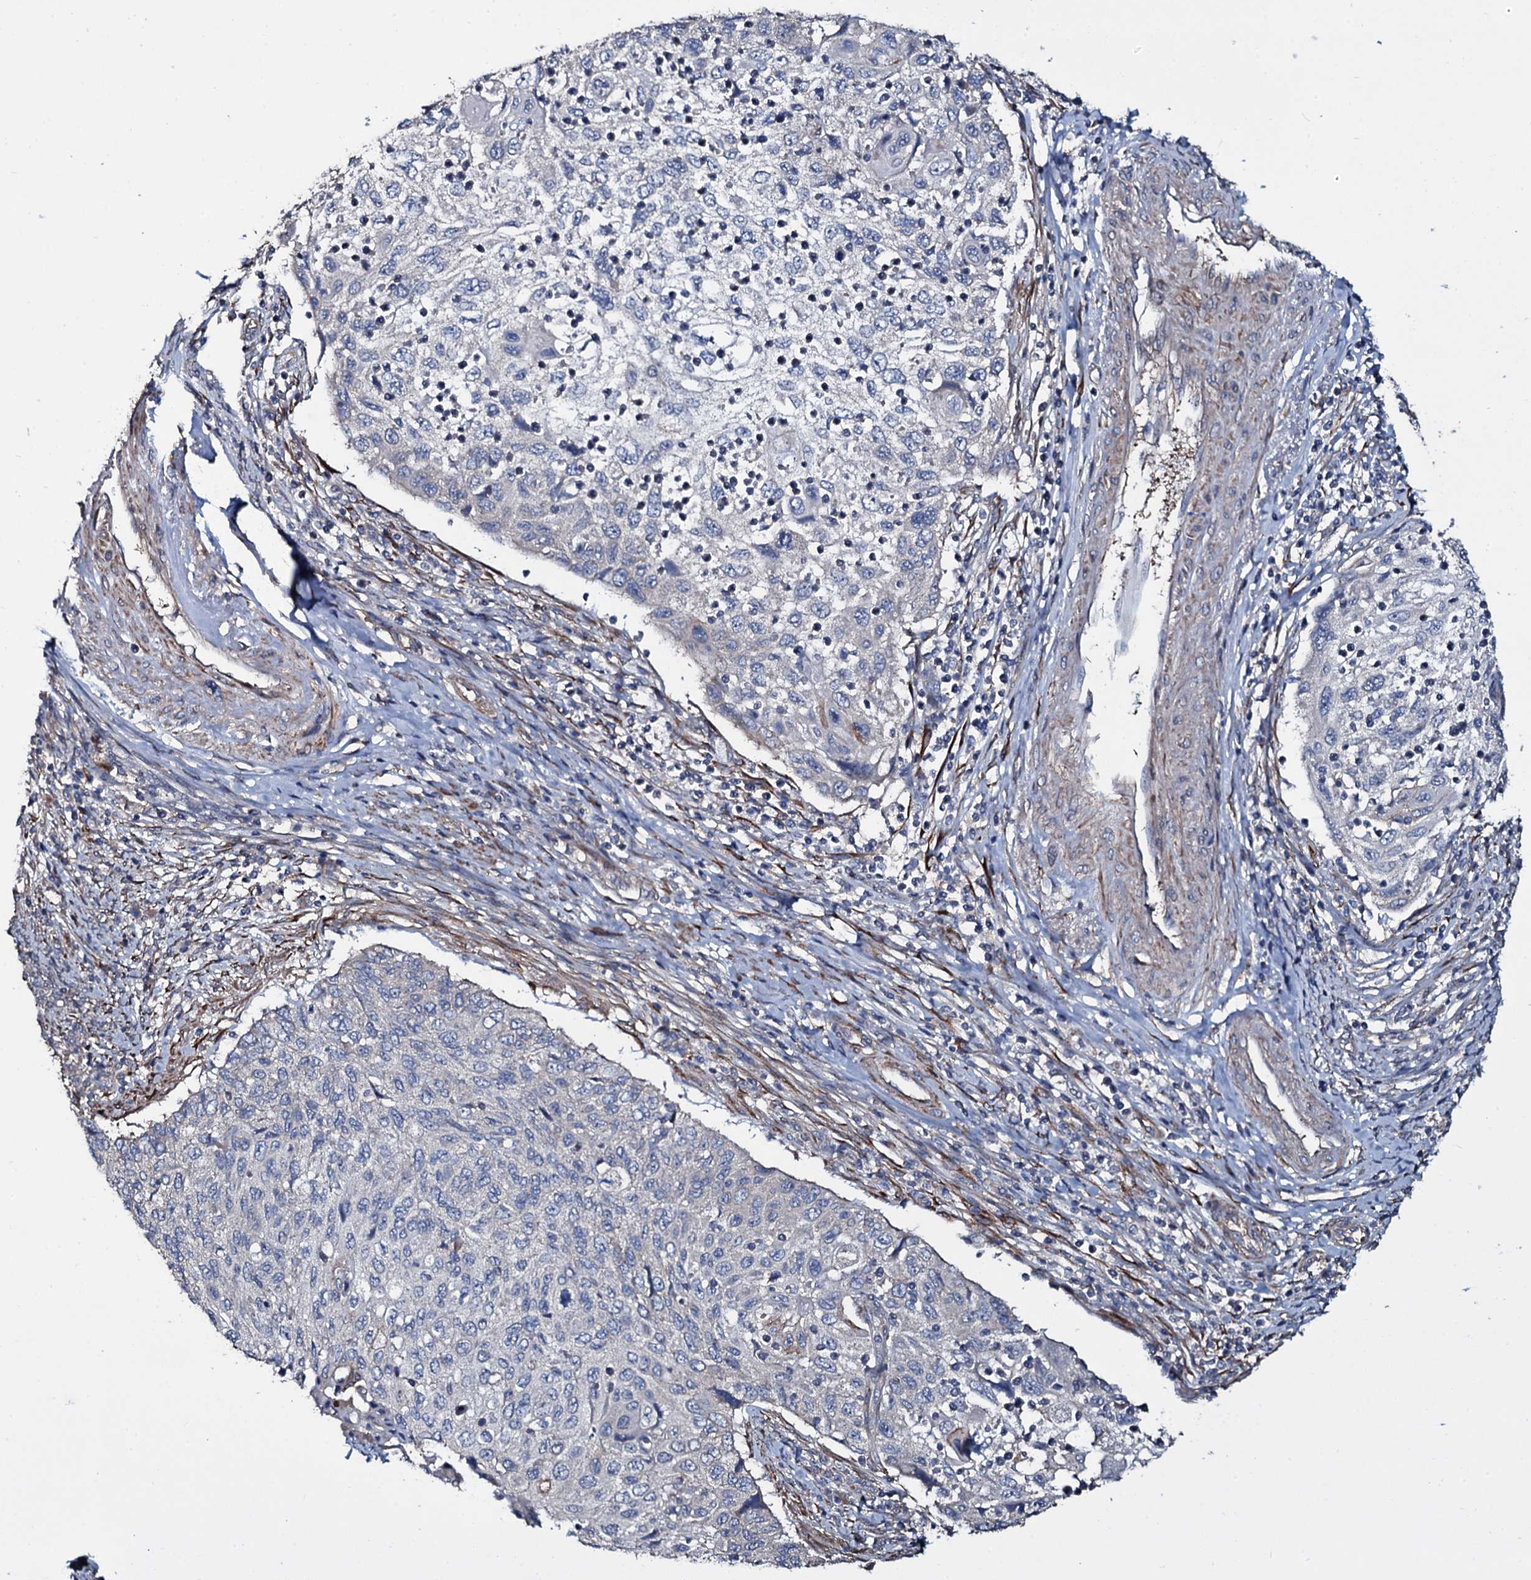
{"staining": {"intensity": "negative", "quantity": "none", "location": "none"}, "tissue": "cervical cancer", "cell_type": "Tumor cells", "image_type": "cancer", "snomed": [{"axis": "morphology", "description": "Squamous cell carcinoma, NOS"}, {"axis": "topography", "description": "Cervix"}], "caption": "A histopathology image of cervical squamous cell carcinoma stained for a protein shows no brown staining in tumor cells.", "gene": "WIPF3", "patient": {"sex": "female", "age": 70}}